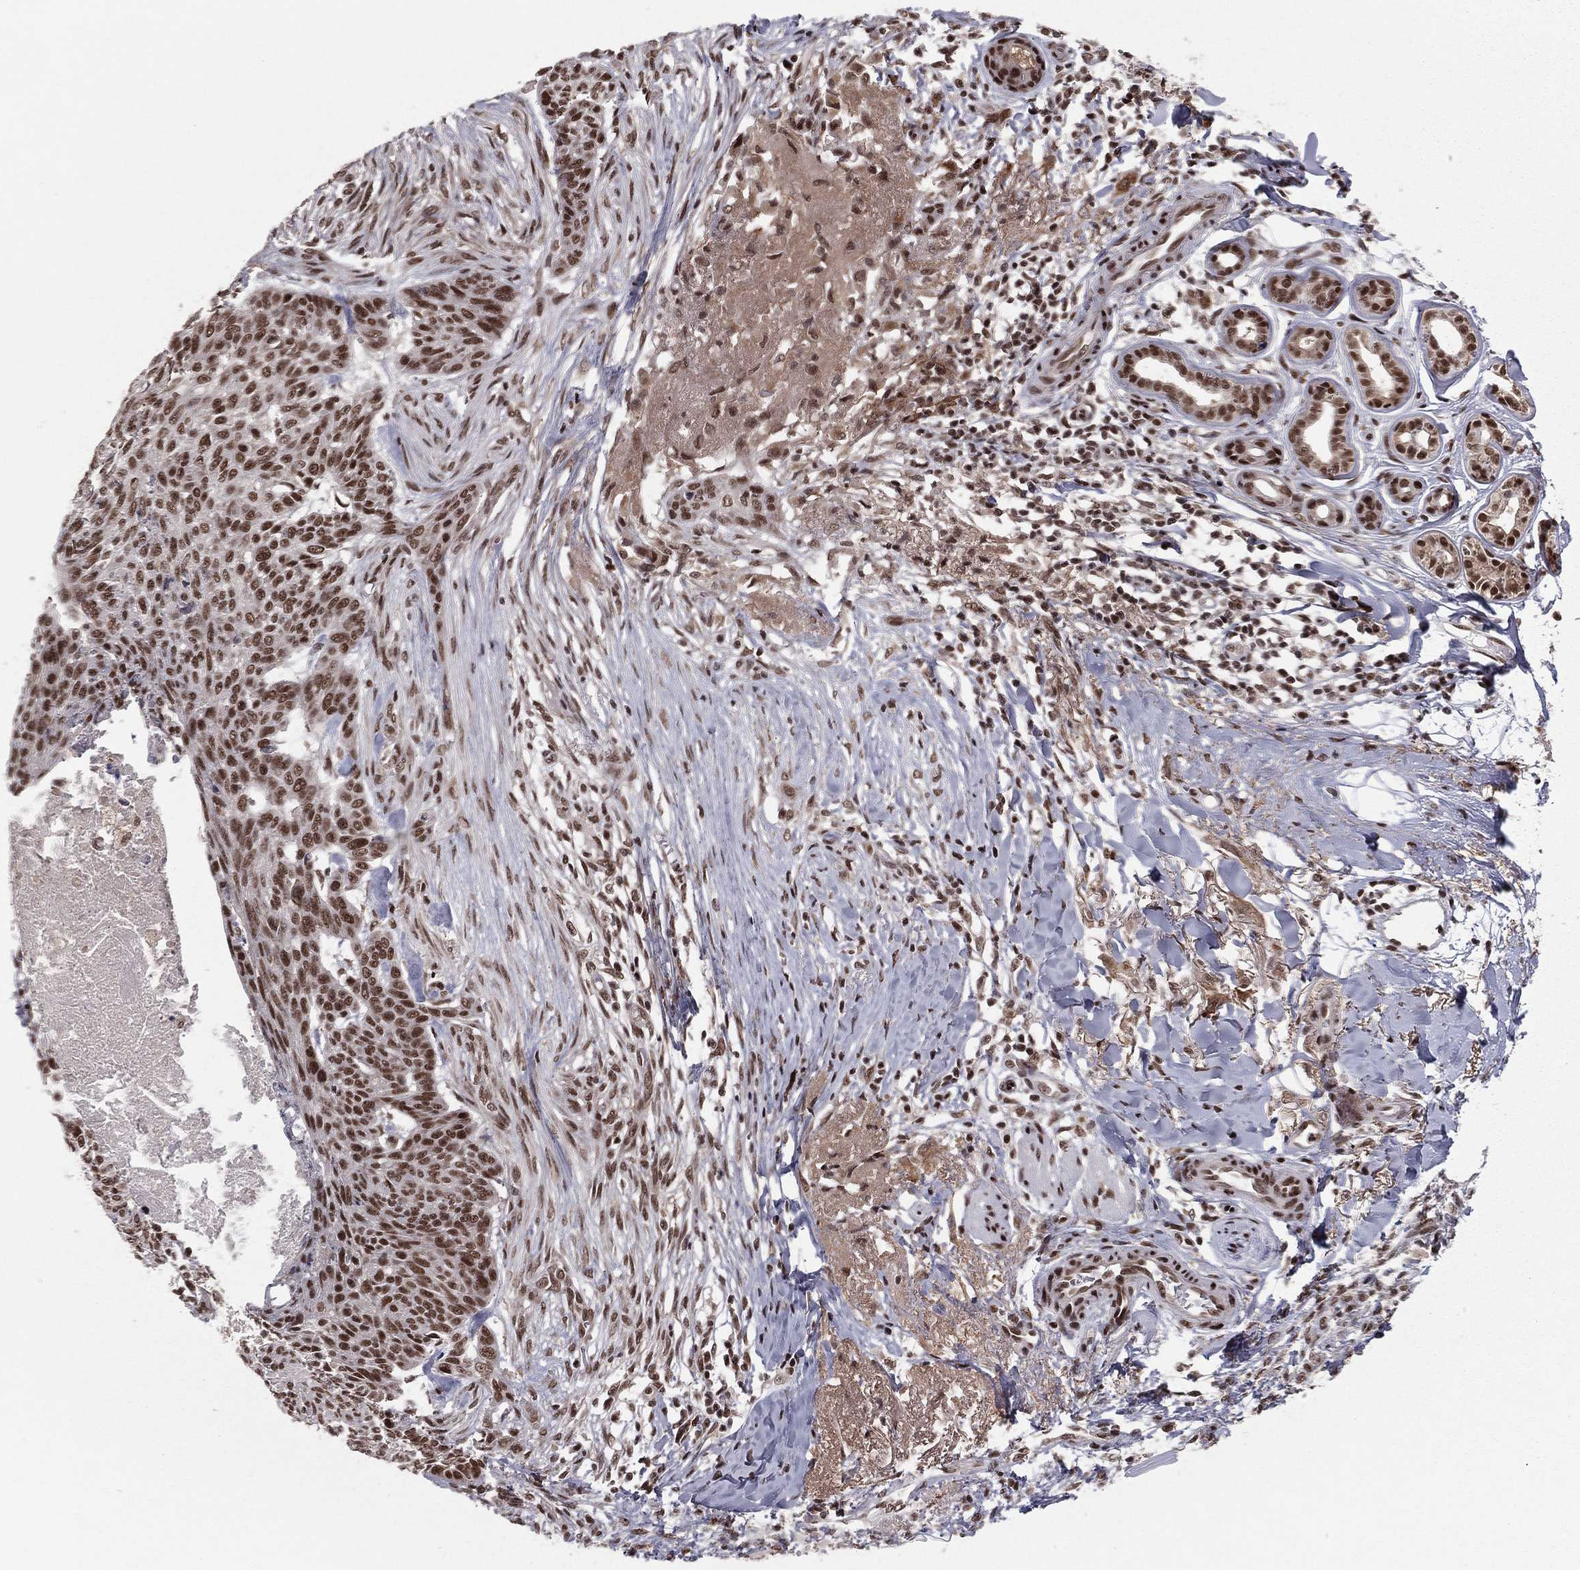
{"staining": {"intensity": "strong", "quantity": ">75%", "location": "nuclear"}, "tissue": "skin cancer", "cell_type": "Tumor cells", "image_type": "cancer", "snomed": [{"axis": "morphology", "description": "Normal tissue, NOS"}, {"axis": "morphology", "description": "Basal cell carcinoma"}, {"axis": "topography", "description": "Skin"}], "caption": "Human skin cancer stained with a brown dye displays strong nuclear positive staining in approximately >75% of tumor cells.", "gene": "NFYB", "patient": {"sex": "male", "age": 84}}